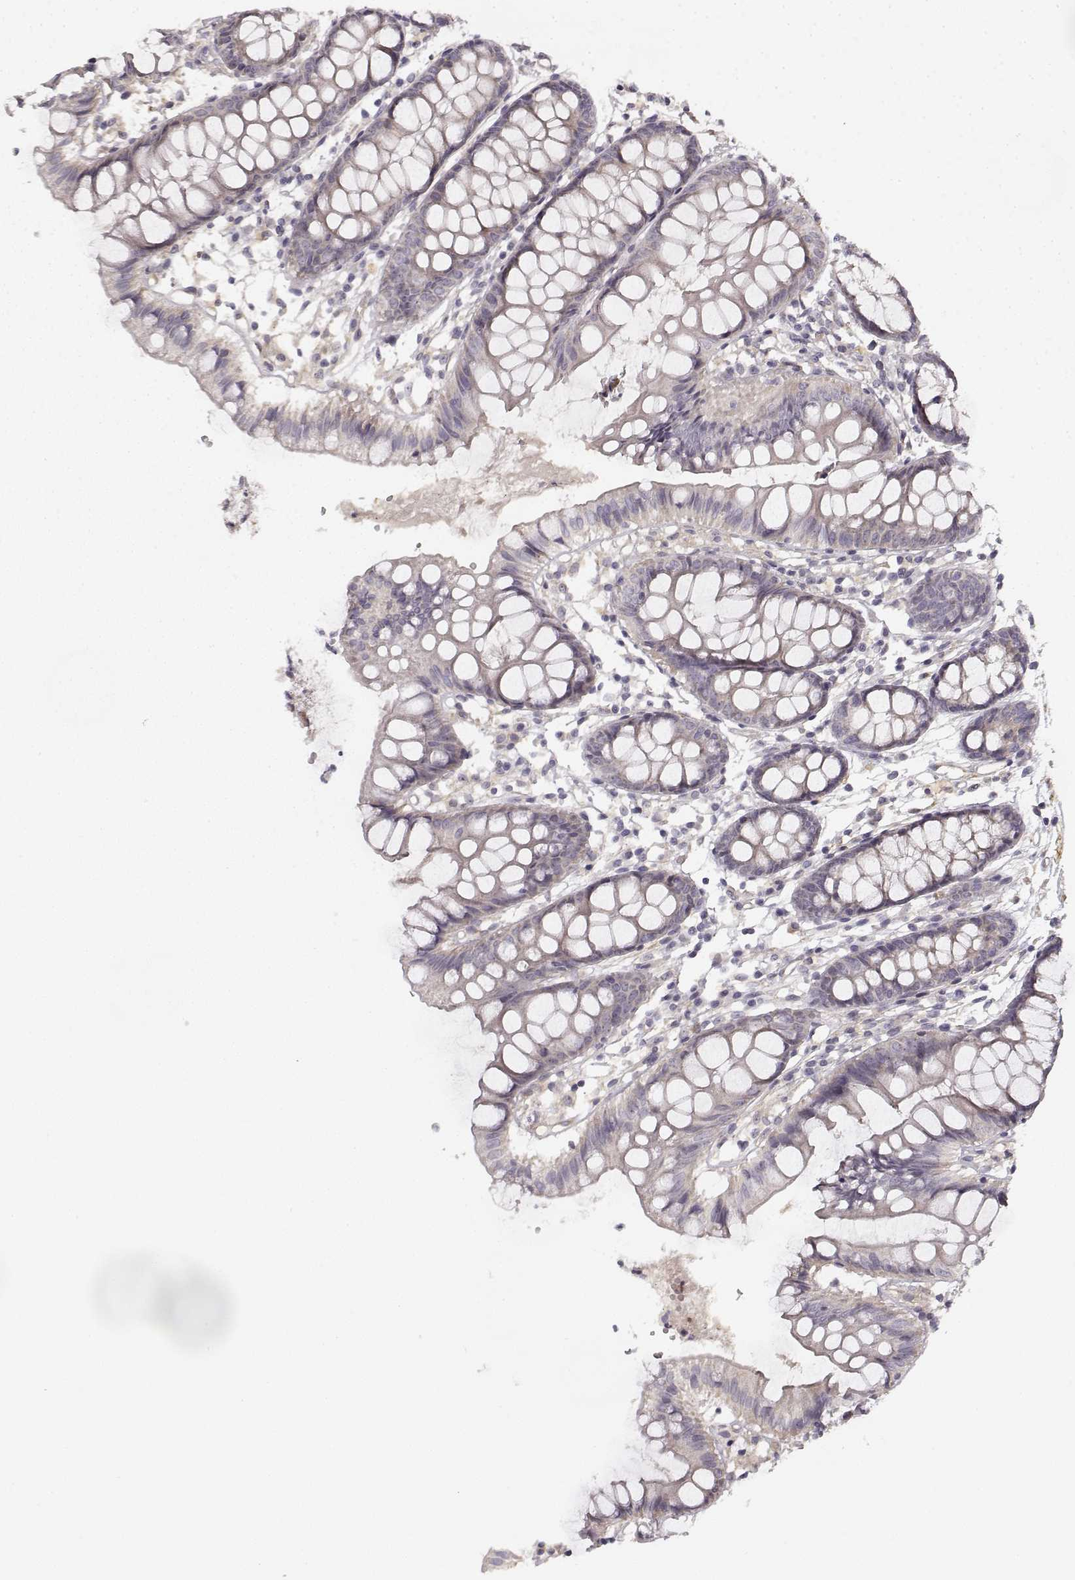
{"staining": {"intensity": "negative", "quantity": "none", "location": "none"}, "tissue": "colon", "cell_type": "Endothelial cells", "image_type": "normal", "snomed": [{"axis": "morphology", "description": "Normal tissue, NOS"}, {"axis": "topography", "description": "Colon"}], "caption": "IHC of benign human colon reveals no expression in endothelial cells.", "gene": "MED12L", "patient": {"sex": "female", "age": 84}}